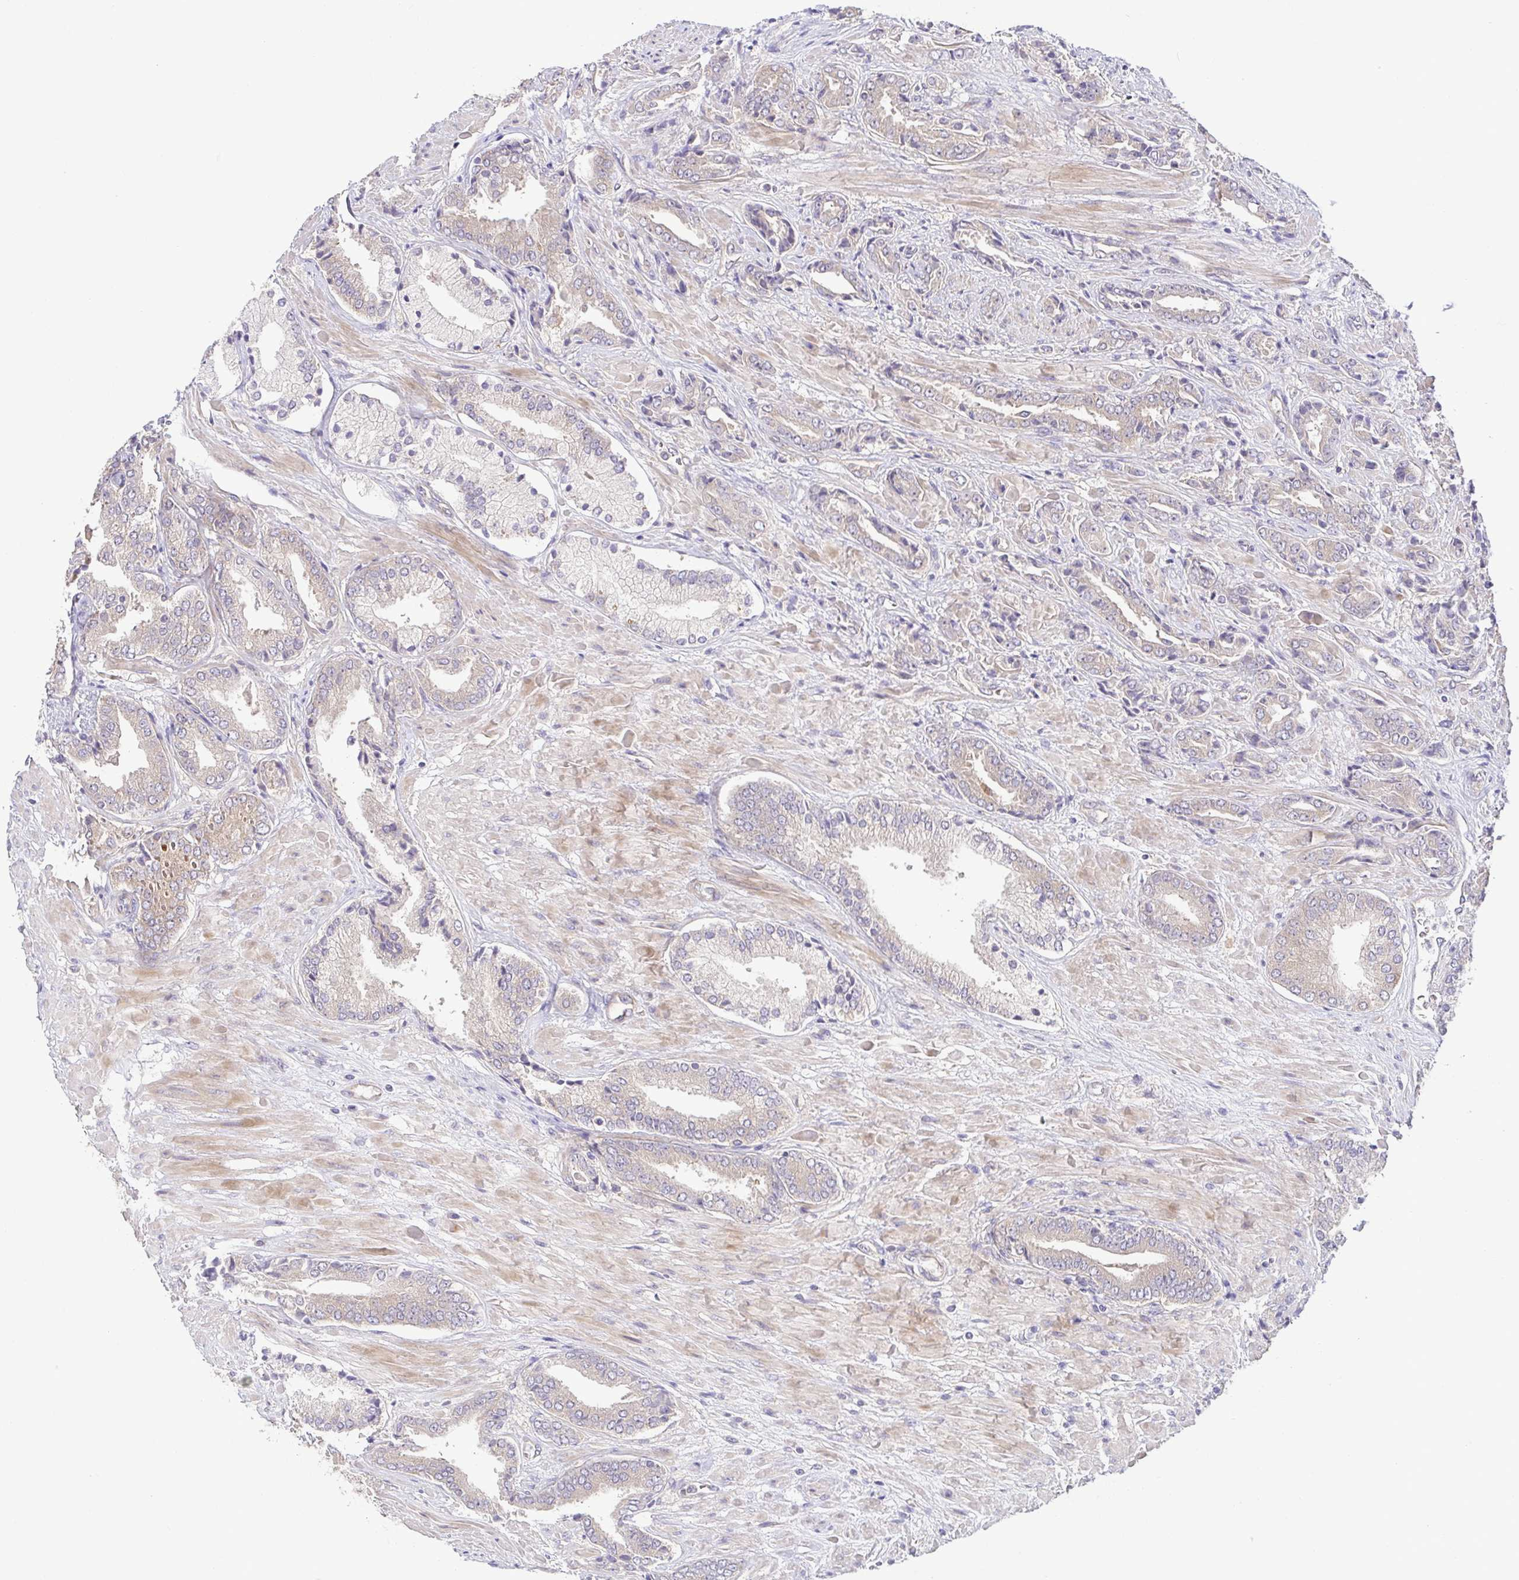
{"staining": {"intensity": "weak", "quantity": "<25%", "location": "cytoplasmic/membranous"}, "tissue": "prostate cancer", "cell_type": "Tumor cells", "image_type": "cancer", "snomed": [{"axis": "morphology", "description": "Adenocarcinoma, High grade"}, {"axis": "topography", "description": "Prostate"}], "caption": "This is an IHC photomicrograph of adenocarcinoma (high-grade) (prostate). There is no expression in tumor cells.", "gene": "LMF2", "patient": {"sex": "male", "age": 56}}